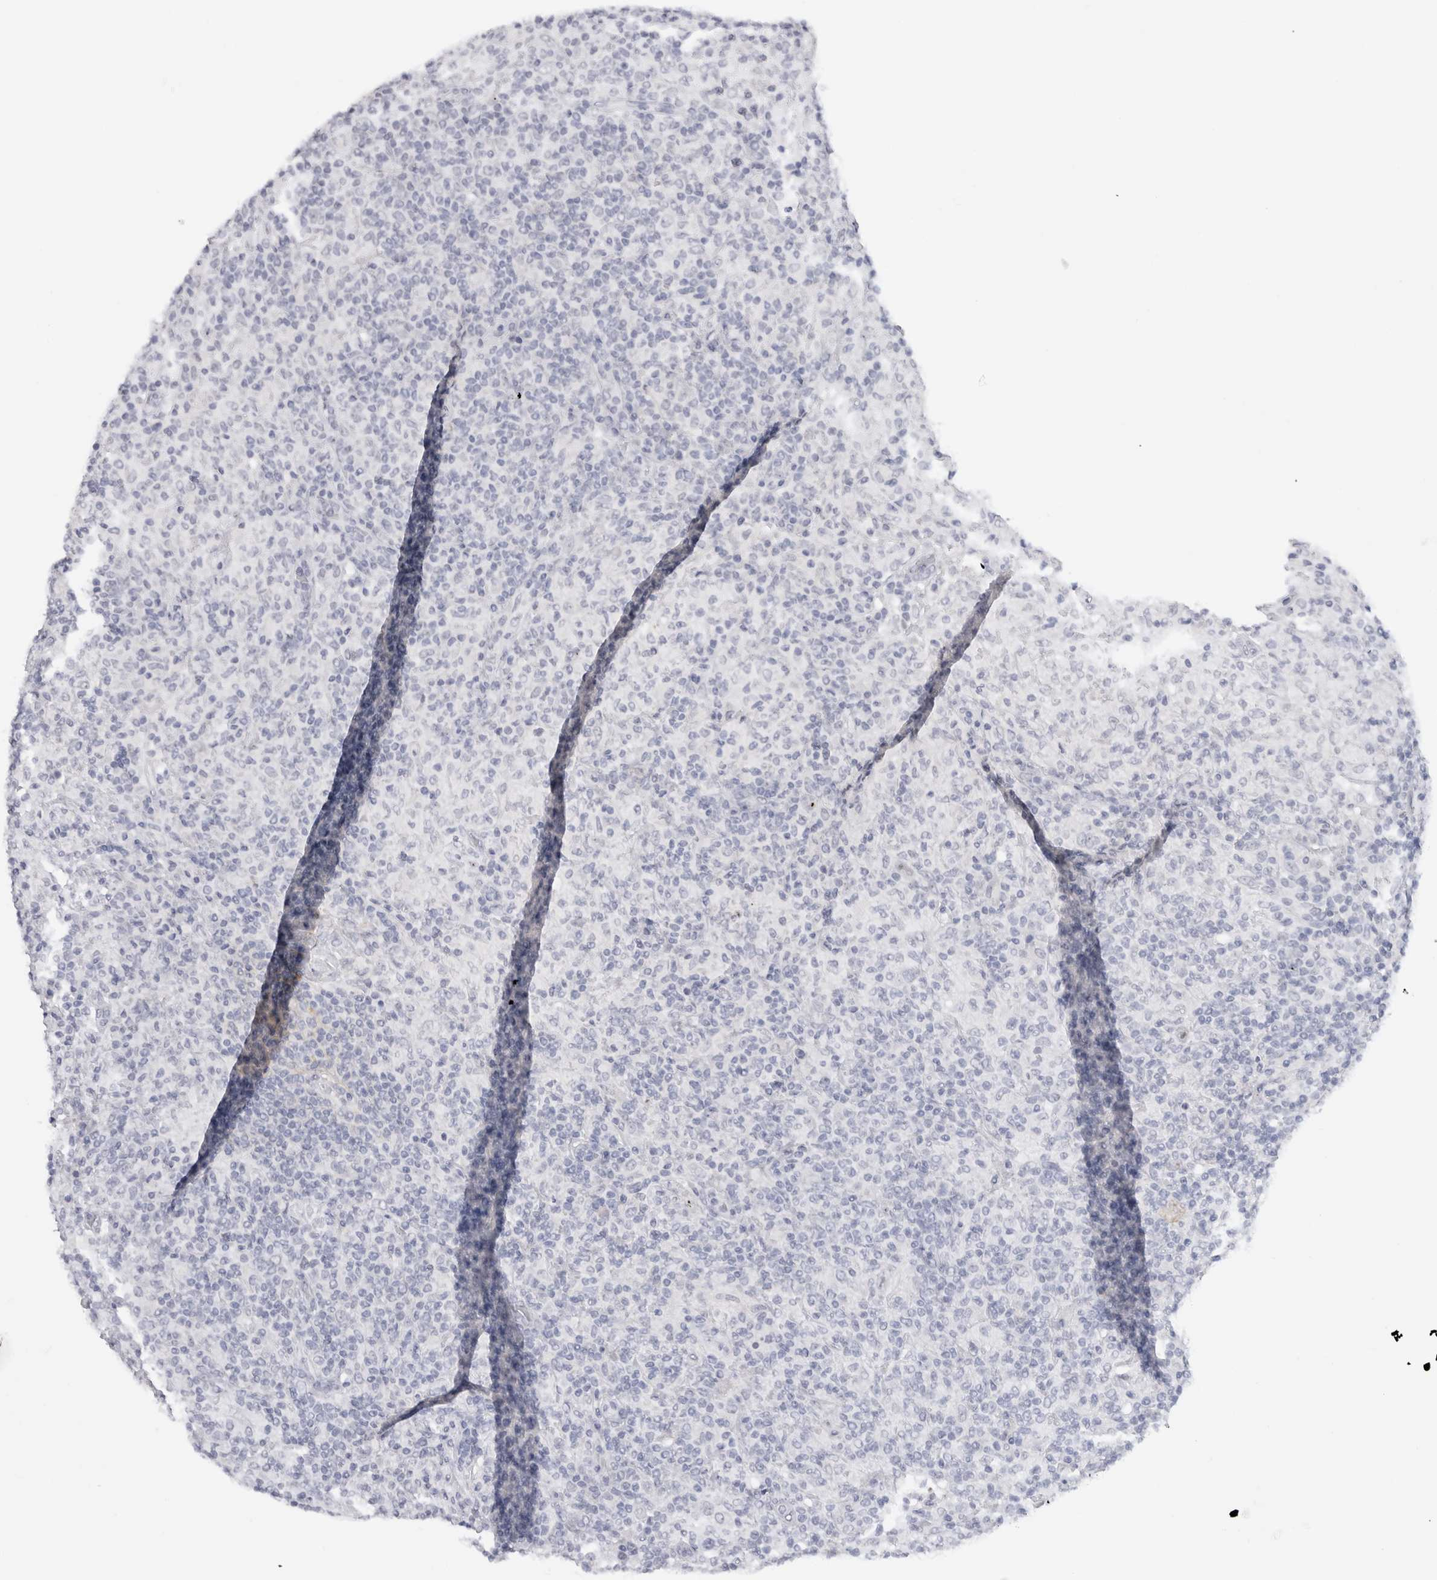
{"staining": {"intensity": "negative", "quantity": "none", "location": "none"}, "tissue": "lymphoma", "cell_type": "Tumor cells", "image_type": "cancer", "snomed": [{"axis": "morphology", "description": "Hodgkin's disease, NOS"}, {"axis": "topography", "description": "Lymph node"}], "caption": "Immunohistochemistry of human lymphoma displays no positivity in tumor cells.", "gene": "CADM3", "patient": {"sex": "male", "age": 70}}